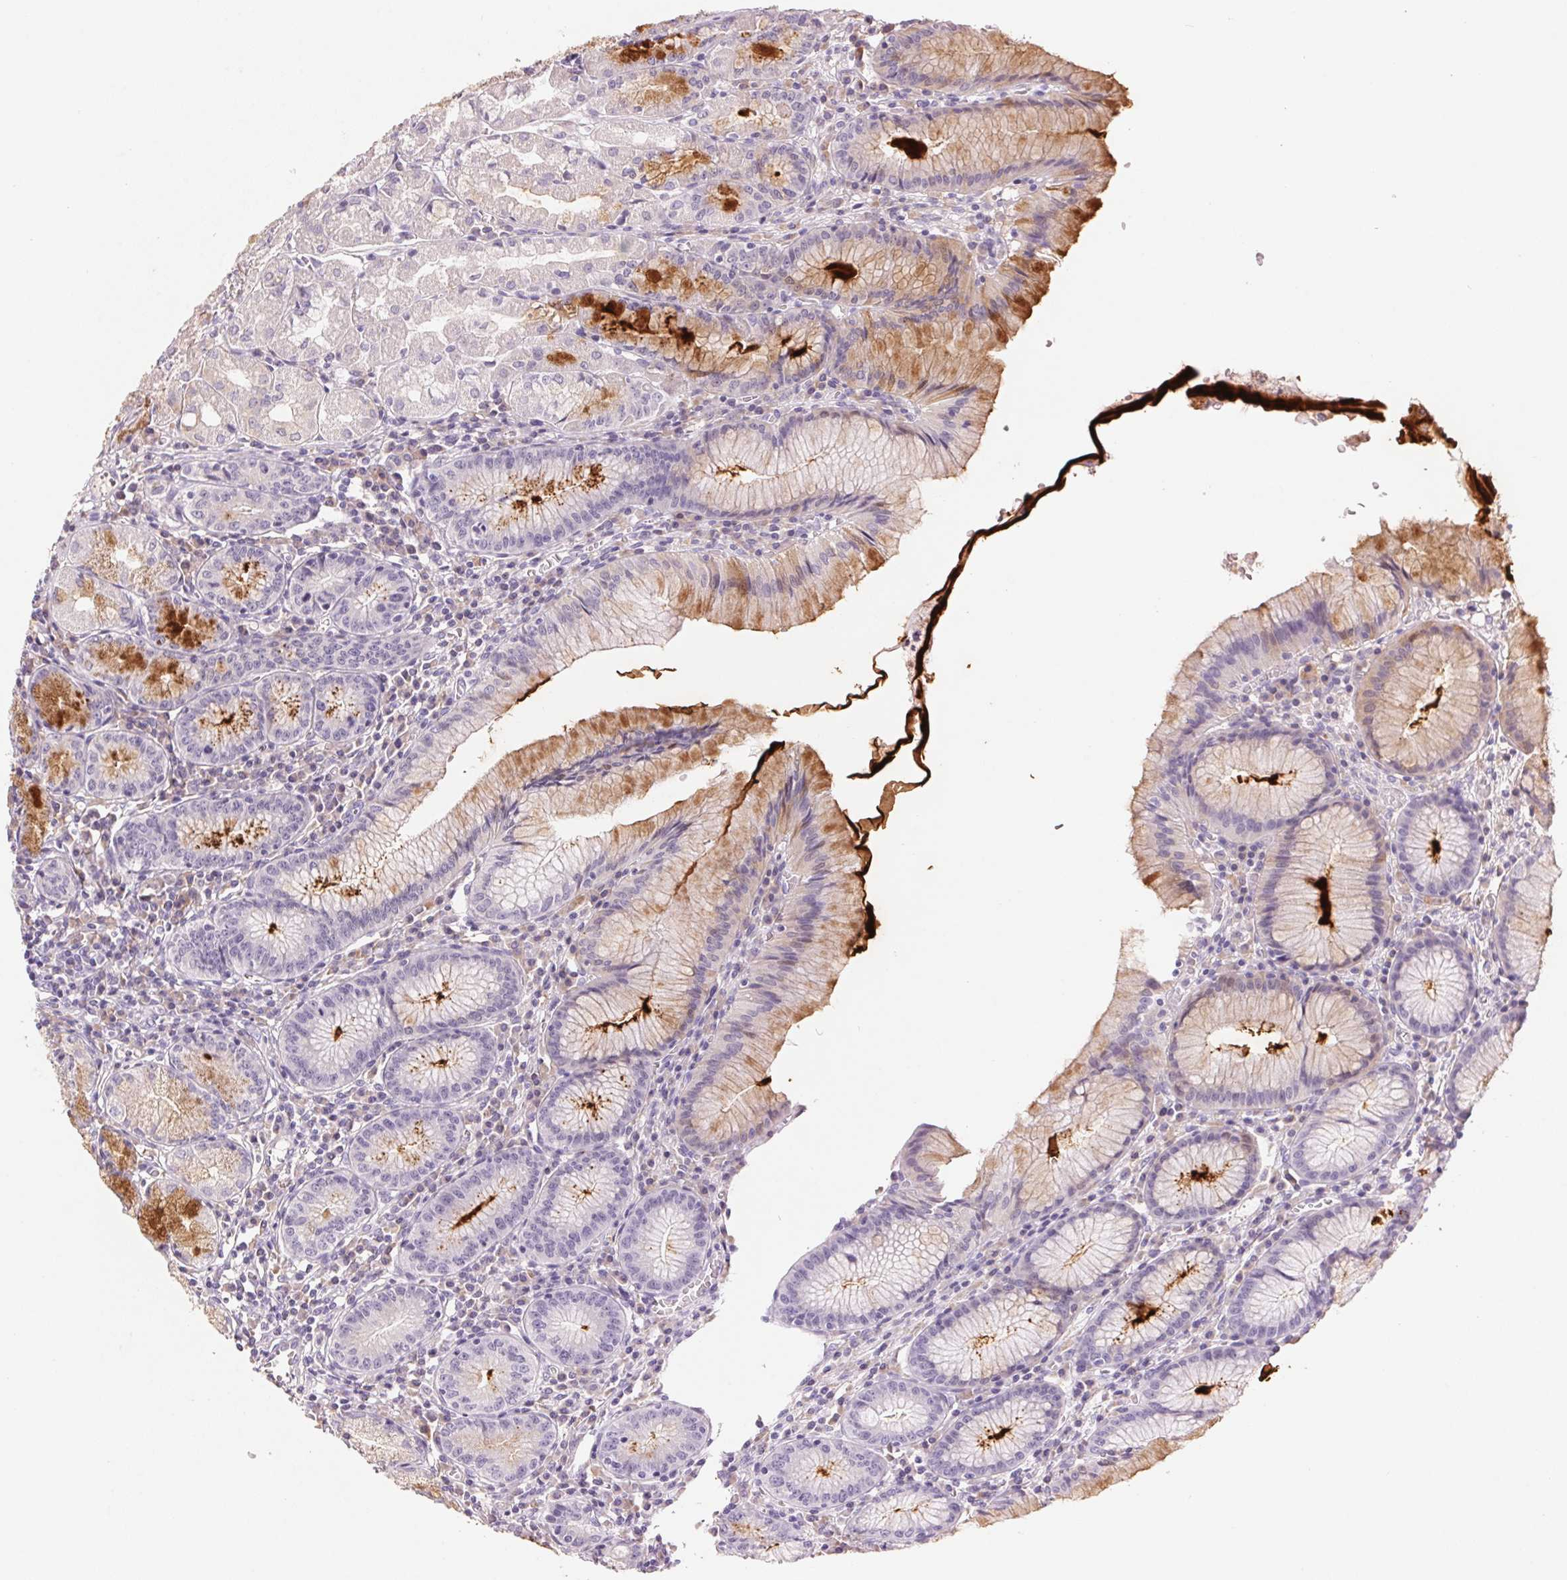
{"staining": {"intensity": "strong", "quantity": "<25%", "location": "cytoplasmic/membranous"}, "tissue": "stomach", "cell_type": "Glandular cells", "image_type": "normal", "snomed": [{"axis": "morphology", "description": "Normal tissue, NOS"}, {"axis": "topography", "description": "Stomach"}], "caption": "Stomach stained with immunohistochemistry (IHC) demonstrates strong cytoplasmic/membranous positivity in approximately <25% of glandular cells. (DAB IHC with brightfield microscopy, high magnification).", "gene": "LYZL6", "patient": {"sex": "male", "age": 55}}